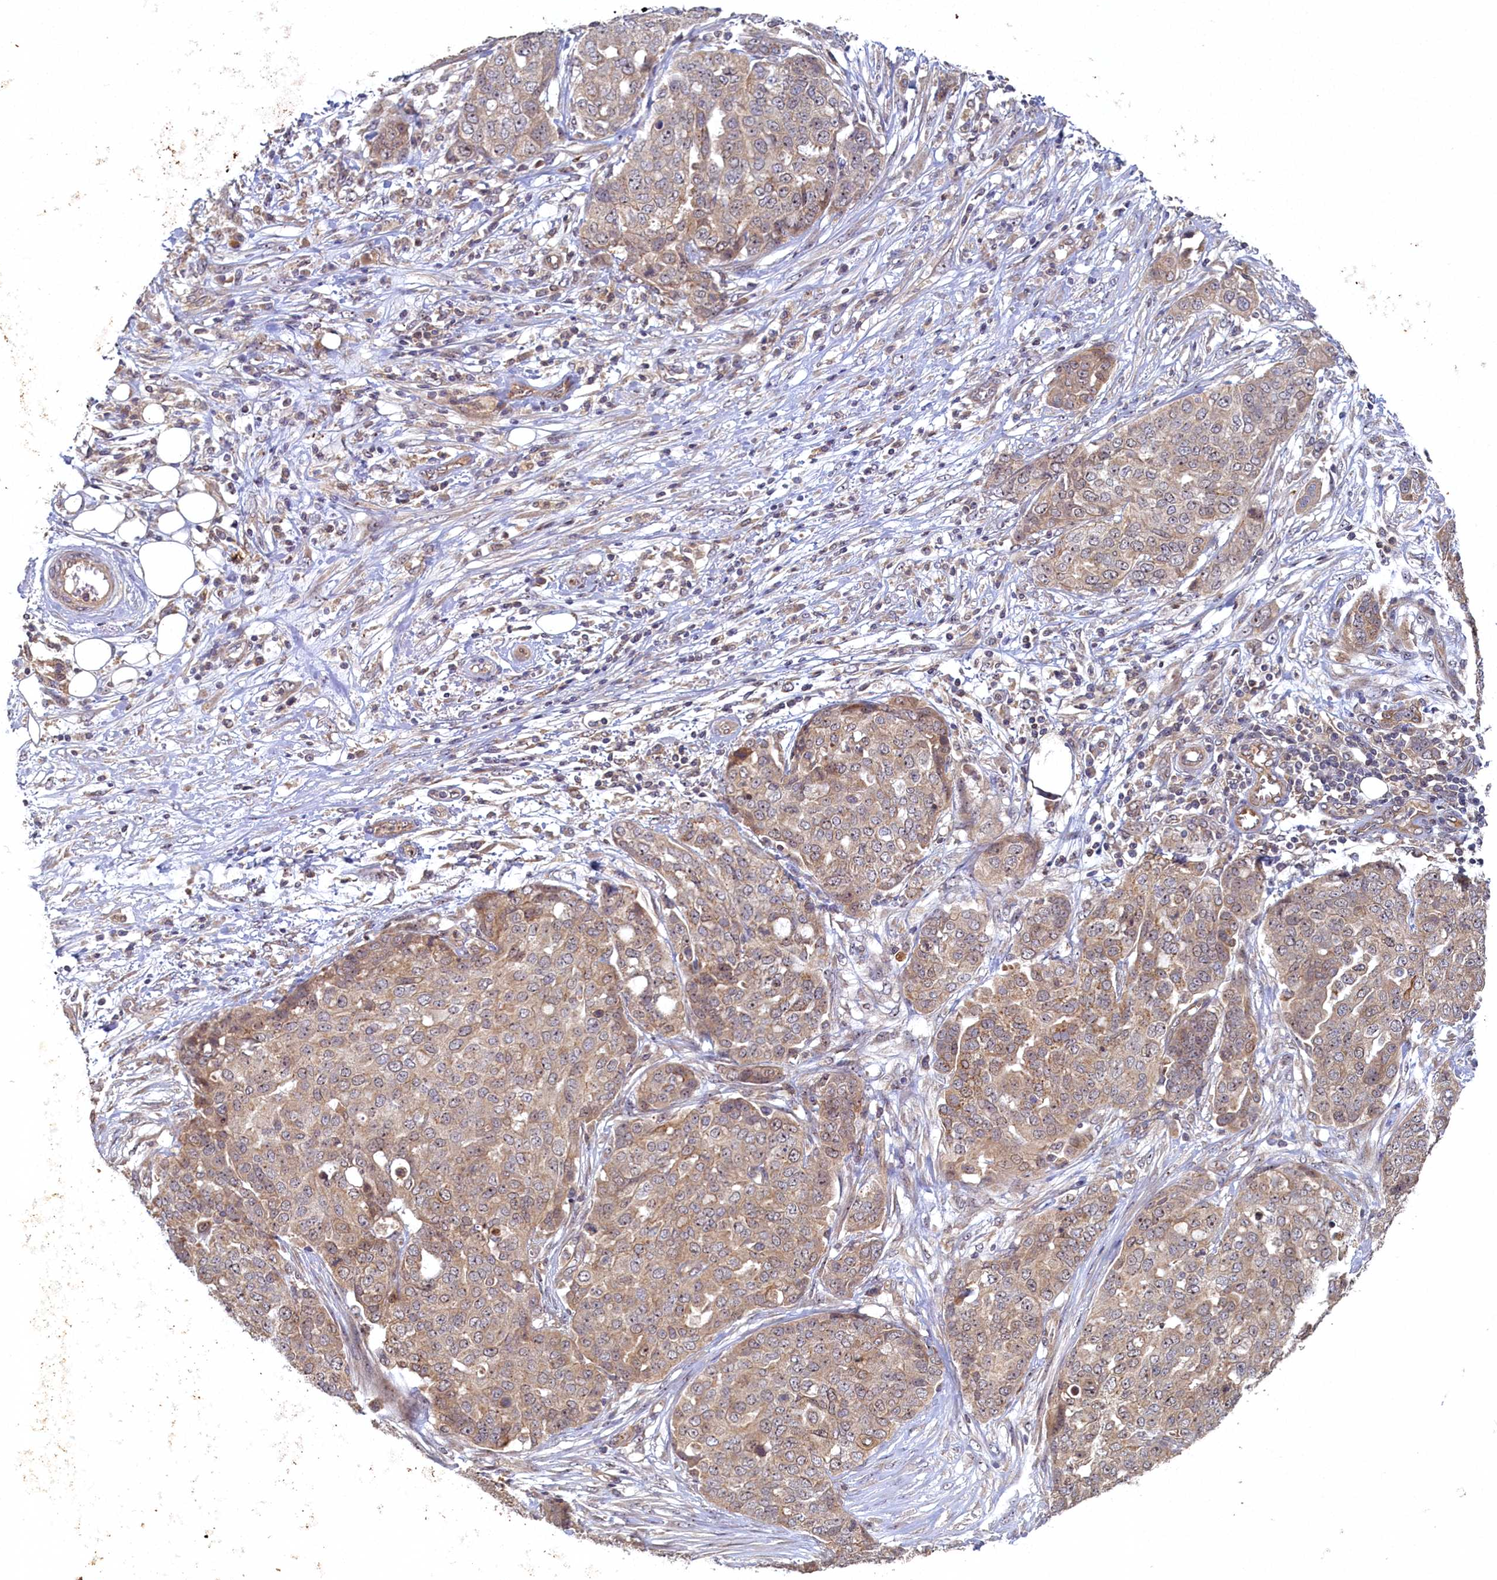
{"staining": {"intensity": "moderate", "quantity": ">75%", "location": "cytoplasmic/membranous"}, "tissue": "ovarian cancer", "cell_type": "Tumor cells", "image_type": "cancer", "snomed": [{"axis": "morphology", "description": "Cystadenocarcinoma, serous, NOS"}, {"axis": "topography", "description": "Soft tissue"}, {"axis": "topography", "description": "Ovary"}], "caption": "Immunohistochemical staining of human ovarian cancer displays medium levels of moderate cytoplasmic/membranous positivity in approximately >75% of tumor cells.", "gene": "CEP20", "patient": {"sex": "female", "age": 57}}